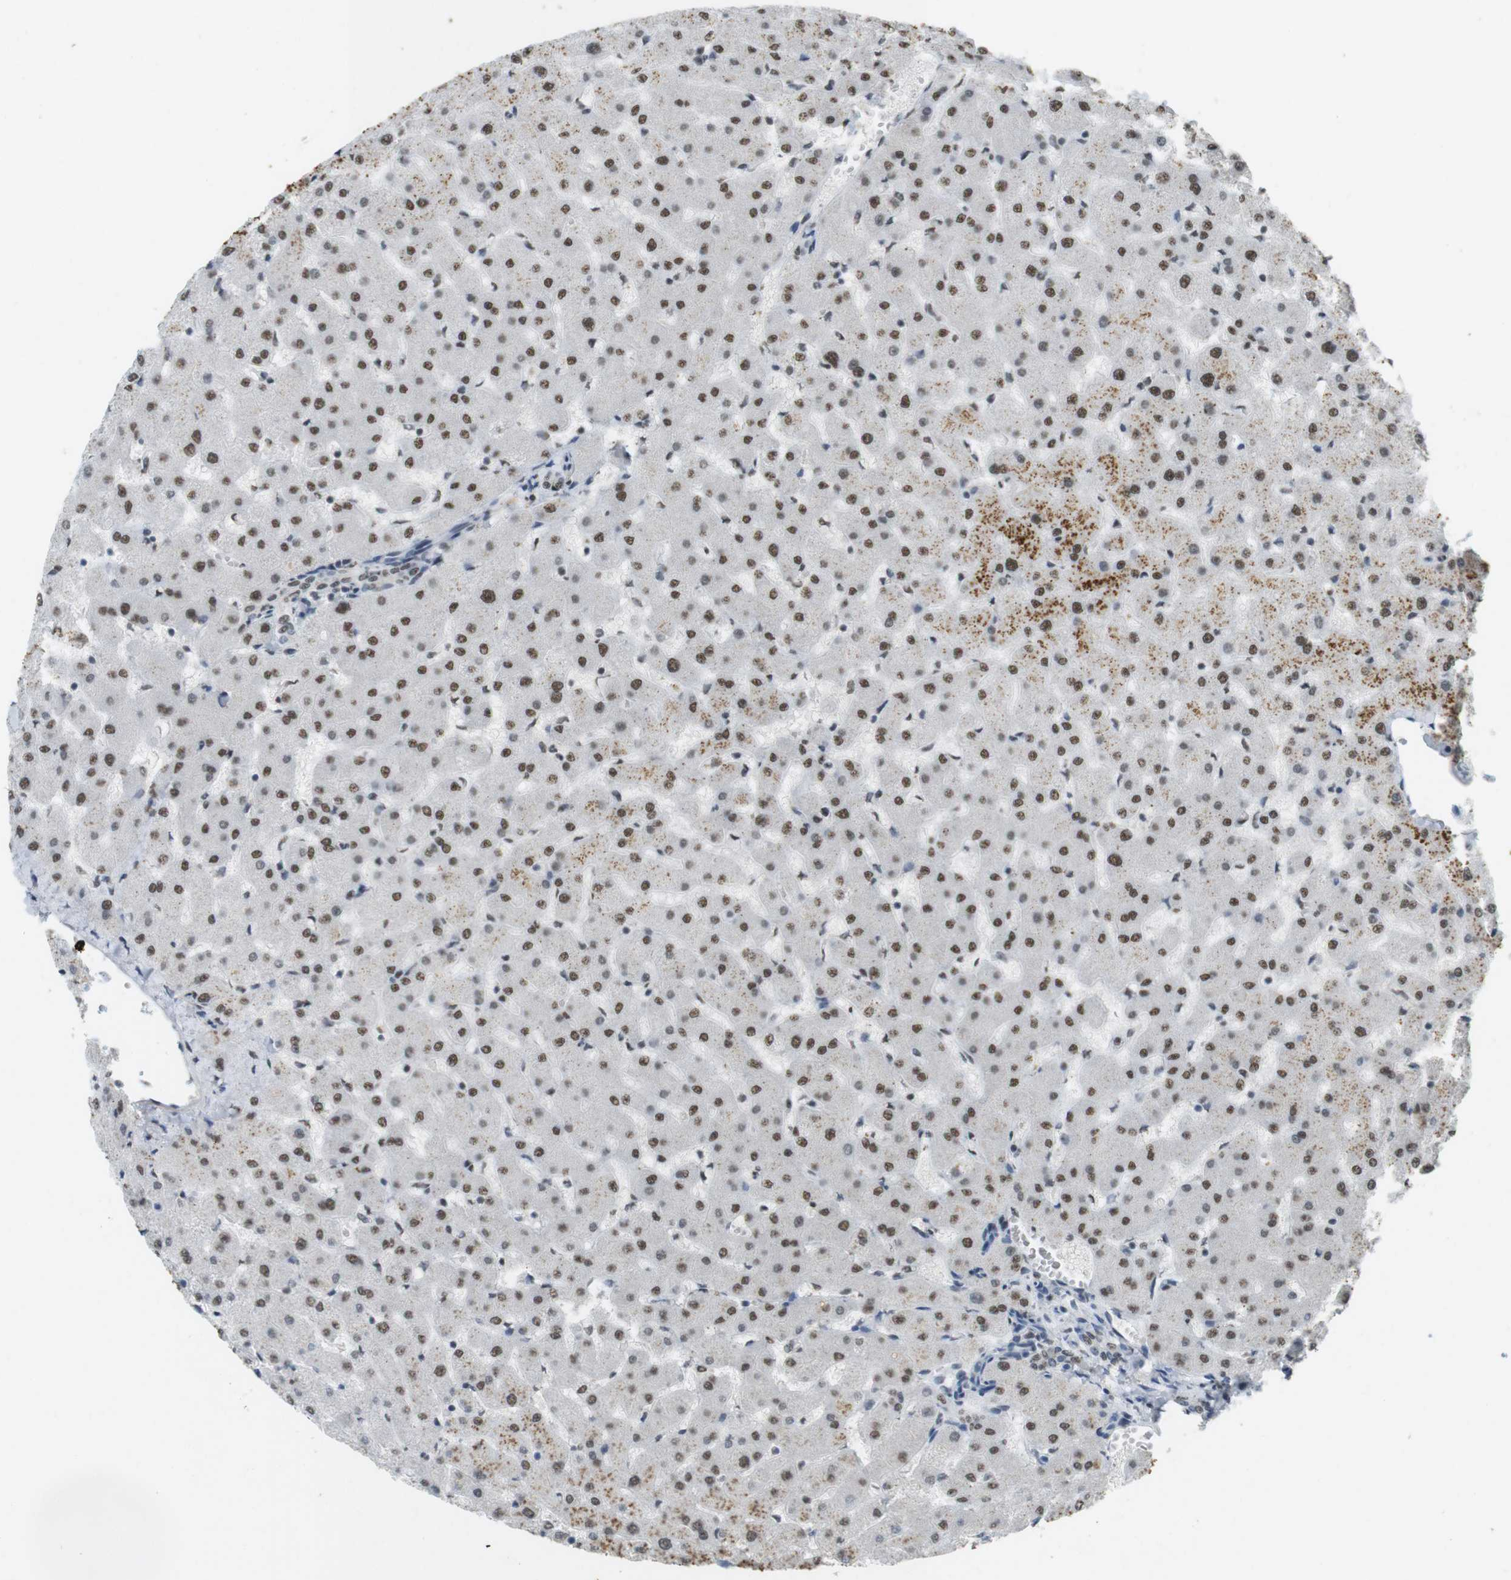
{"staining": {"intensity": "moderate", "quantity": ">75%", "location": "nuclear"}, "tissue": "liver", "cell_type": "Cholangiocytes", "image_type": "normal", "snomed": [{"axis": "morphology", "description": "Normal tissue, NOS"}, {"axis": "topography", "description": "Liver"}], "caption": "Benign liver was stained to show a protein in brown. There is medium levels of moderate nuclear staining in about >75% of cholangiocytes. (DAB IHC, brown staining for protein, blue staining for nuclei).", "gene": "GATA4", "patient": {"sex": "female", "age": 63}}